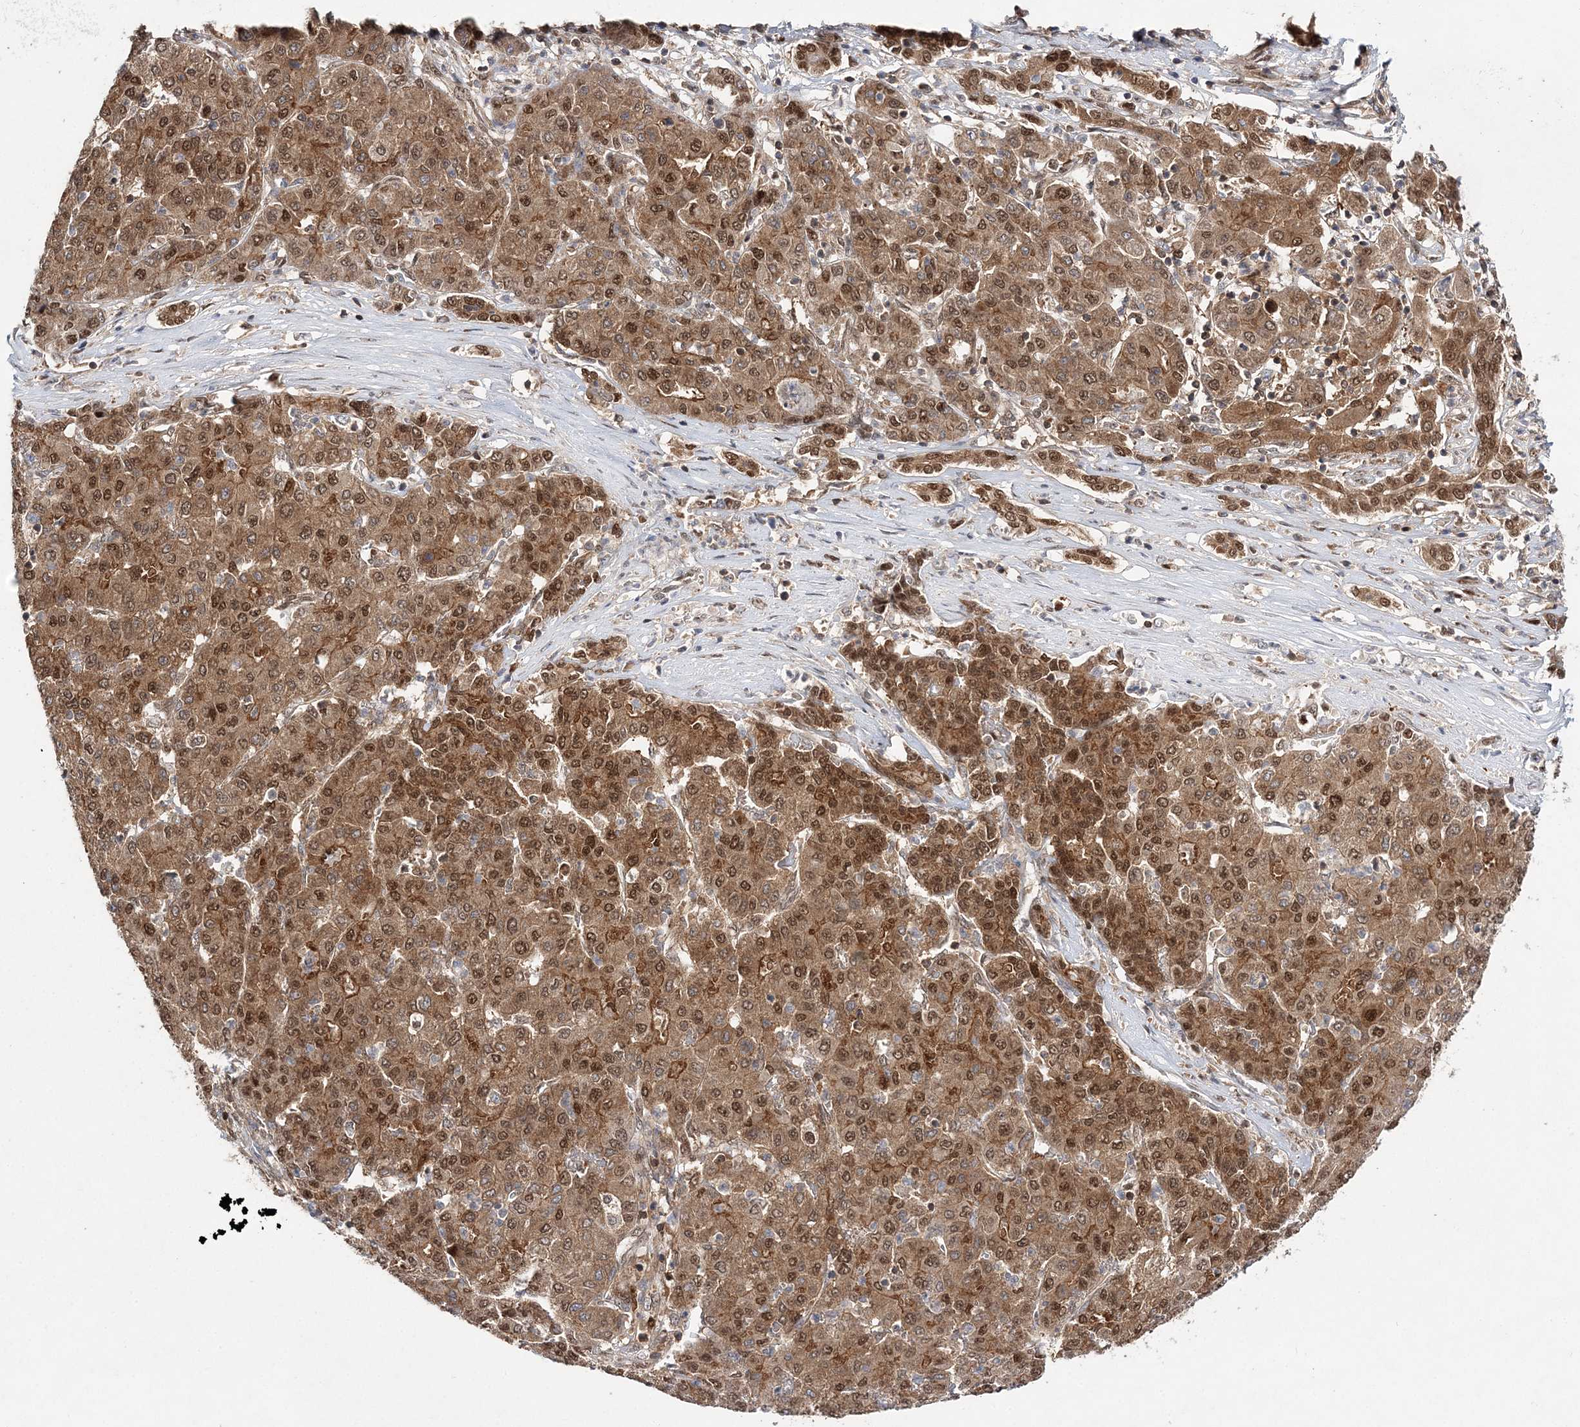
{"staining": {"intensity": "moderate", "quantity": ">75%", "location": "cytoplasmic/membranous,nuclear"}, "tissue": "liver cancer", "cell_type": "Tumor cells", "image_type": "cancer", "snomed": [{"axis": "morphology", "description": "Carcinoma, Hepatocellular, NOS"}, {"axis": "topography", "description": "Liver"}], "caption": "This histopathology image demonstrates immunohistochemistry staining of liver cancer, with medium moderate cytoplasmic/membranous and nuclear positivity in approximately >75% of tumor cells.", "gene": "NIF3L1", "patient": {"sex": "male", "age": 65}}